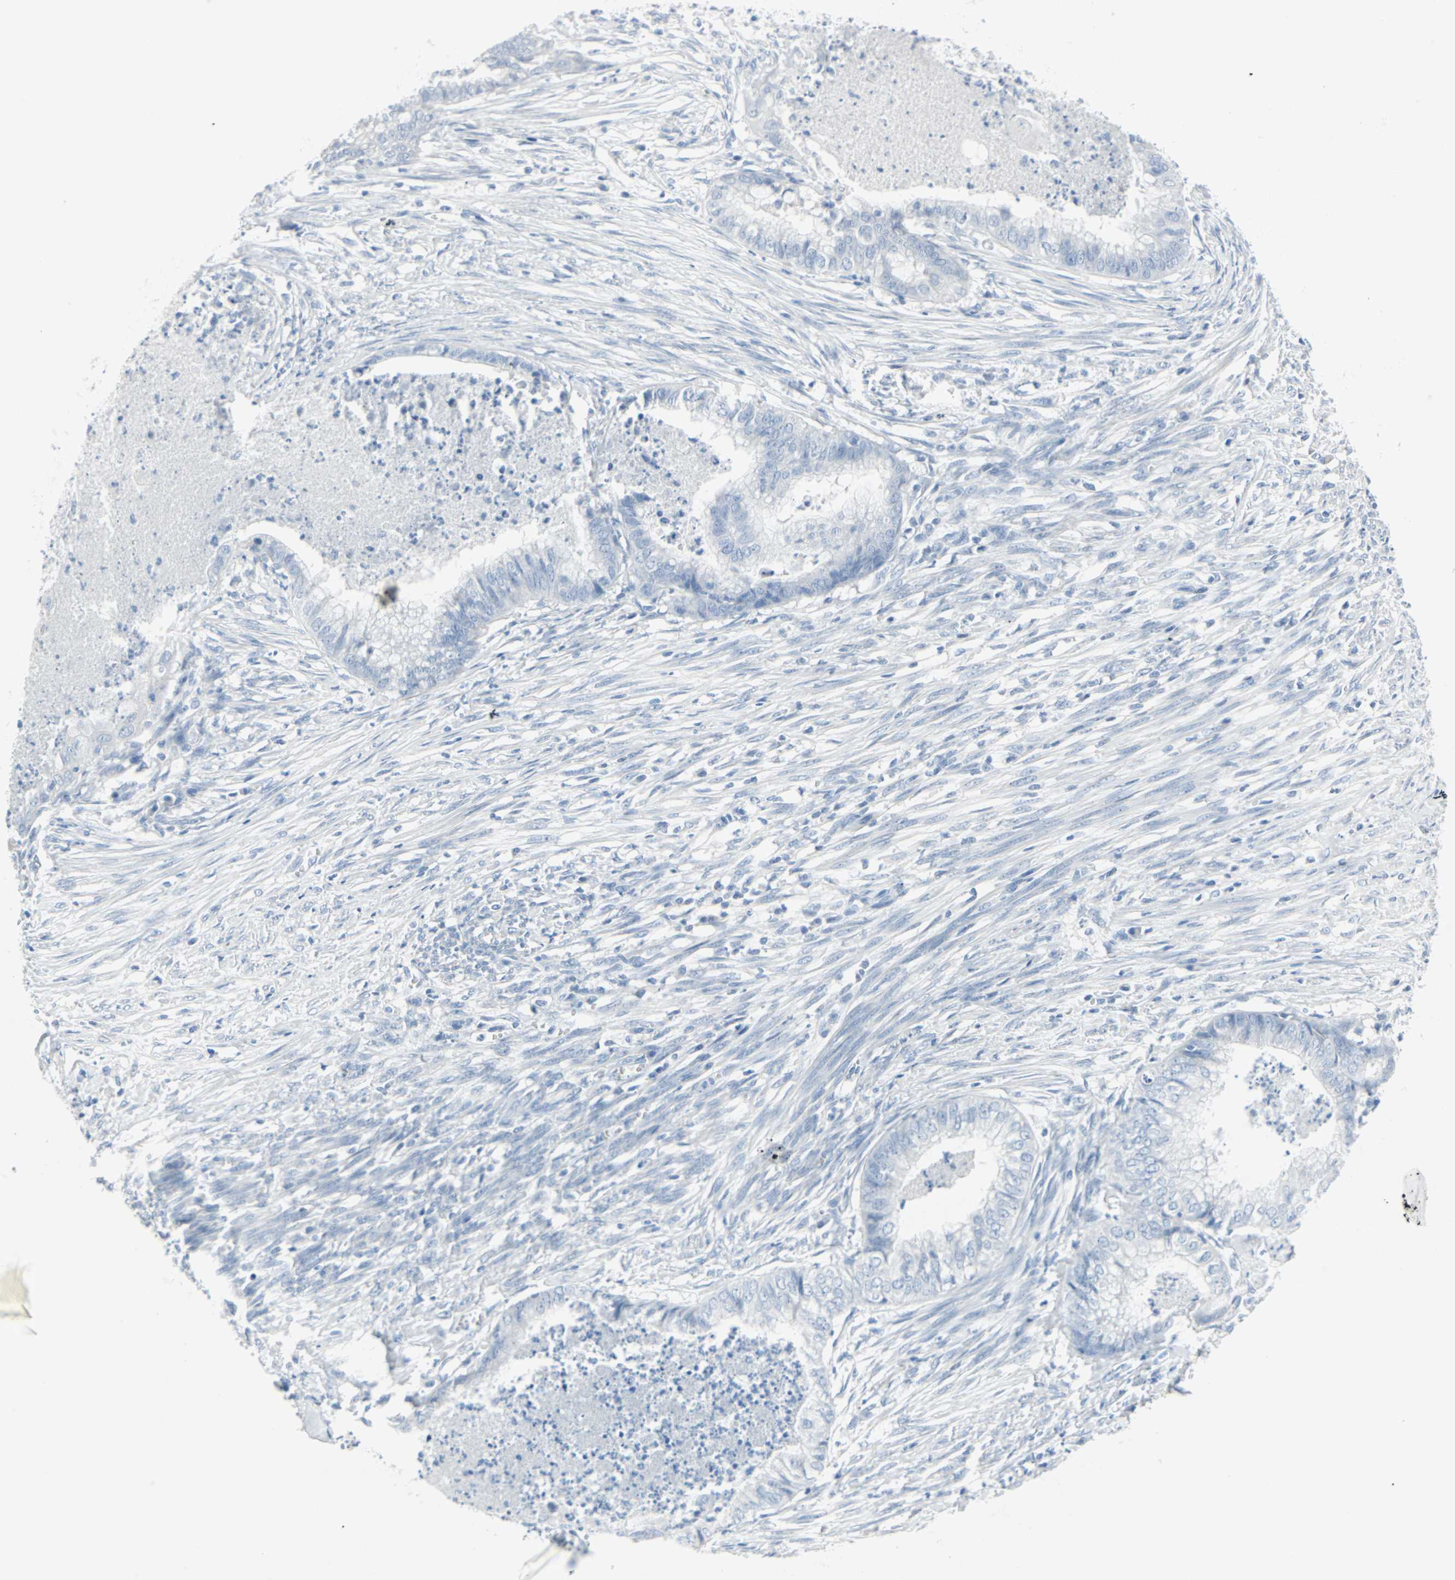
{"staining": {"intensity": "negative", "quantity": "none", "location": "none"}, "tissue": "endometrial cancer", "cell_type": "Tumor cells", "image_type": "cancer", "snomed": [{"axis": "morphology", "description": "Necrosis, NOS"}, {"axis": "morphology", "description": "Adenocarcinoma, NOS"}, {"axis": "topography", "description": "Endometrium"}], "caption": "Protein analysis of adenocarcinoma (endometrial) shows no significant positivity in tumor cells.", "gene": "STX1A", "patient": {"sex": "female", "age": 79}}